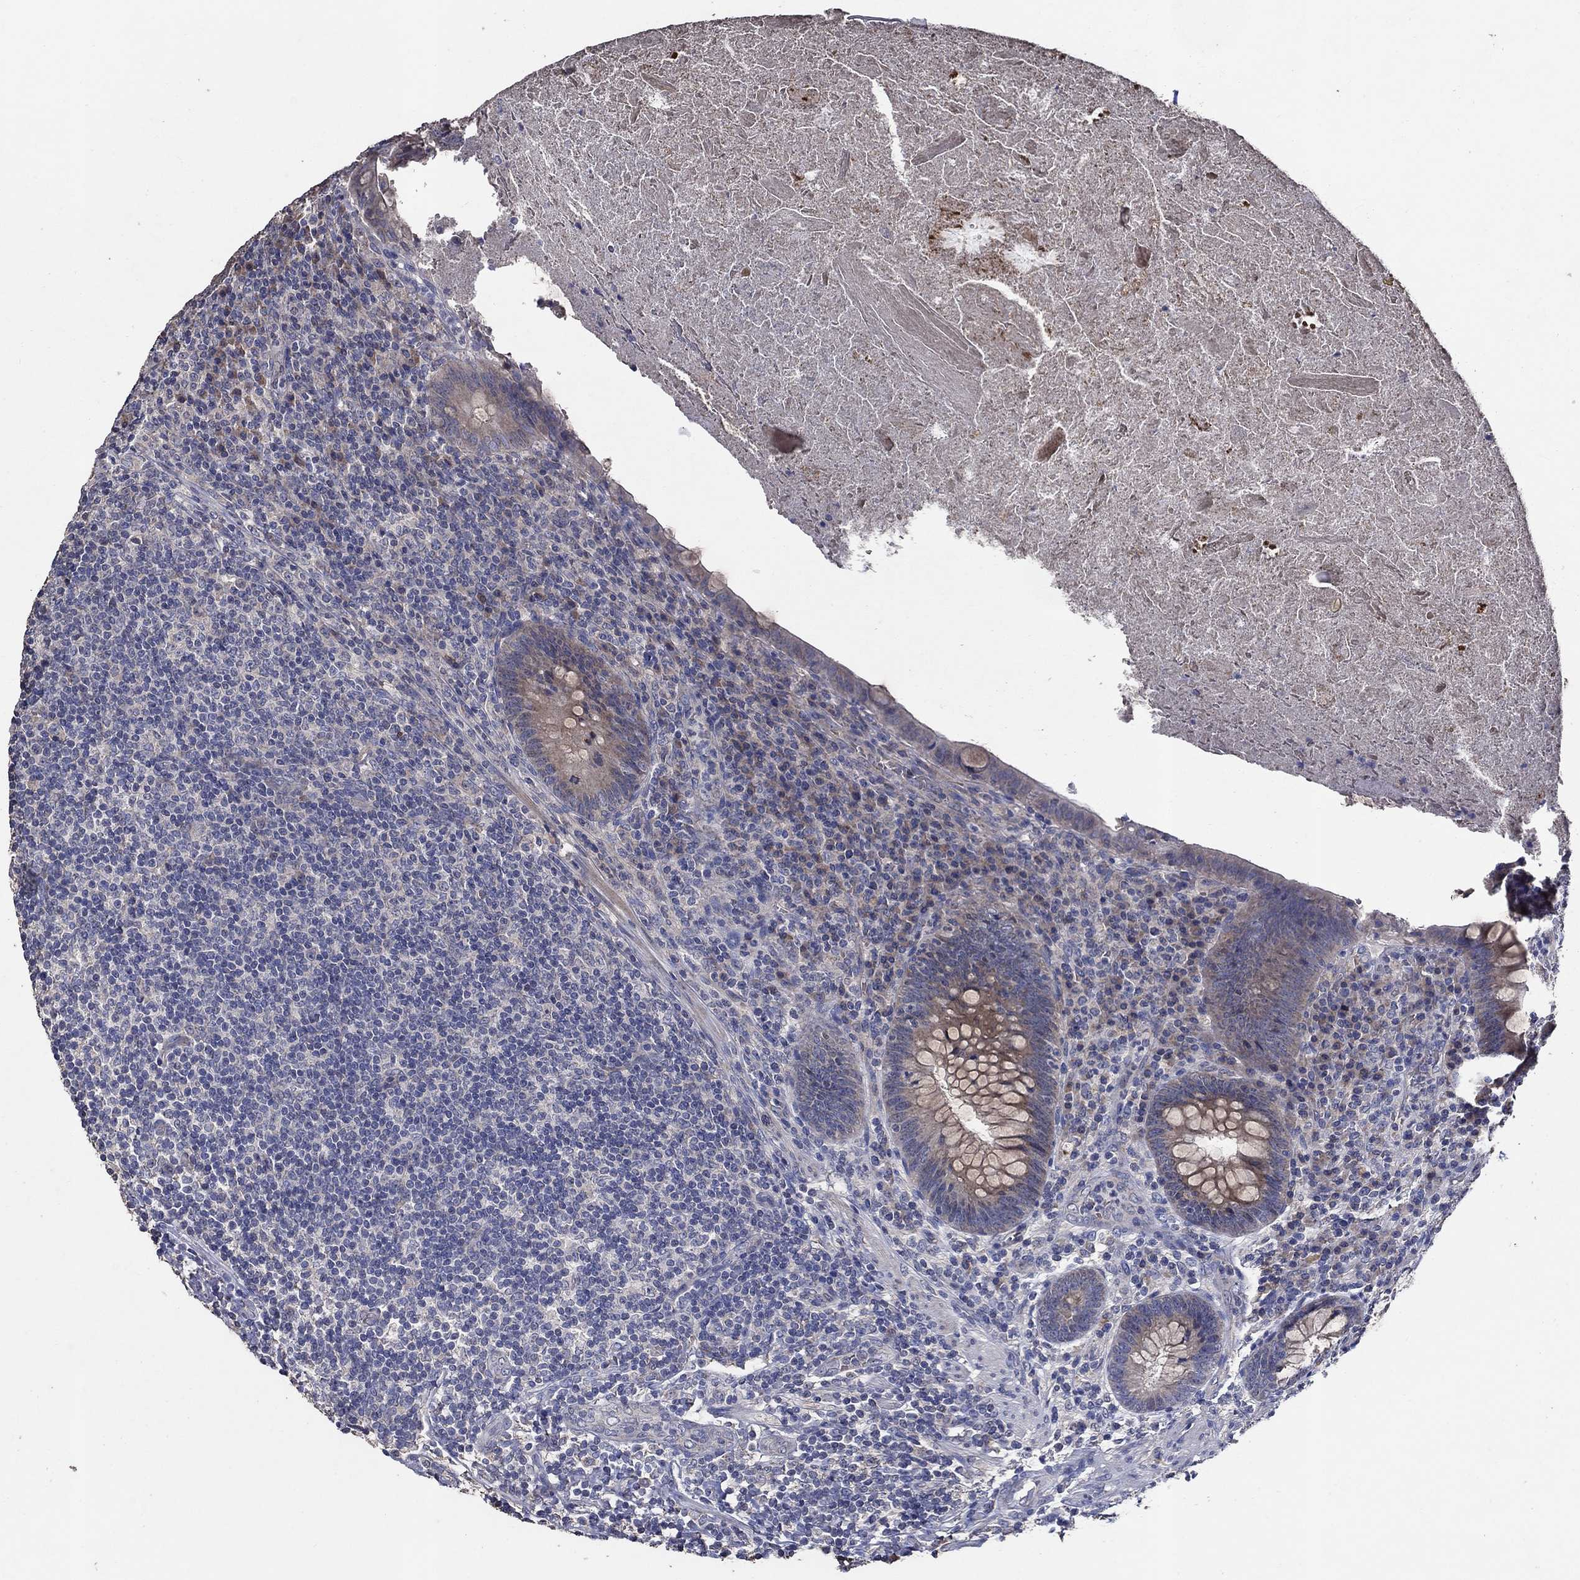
{"staining": {"intensity": "moderate", "quantity": "<25%", "location": "cytoplasmic/membranous"}, "tissue": "appendix", "cell_type": "Glandular cells", "image_type": "normal", "snomed": [{"axis": "morphology", "description": "Normal tissue, NOS"}, {"axis": "topography", "description": "Appendix"}], "caption": "Glandular cells demonstrate low levels of moderate cytoplasmic/membranous staining in about <25% of cells in normal appendix. The staining was performed using DAB, with brown indicating positive protein expression. Nuclei are stained blue with hematoxylin.", "gene": "HAP1", "patient": {"sex": "male", "age": 47}}